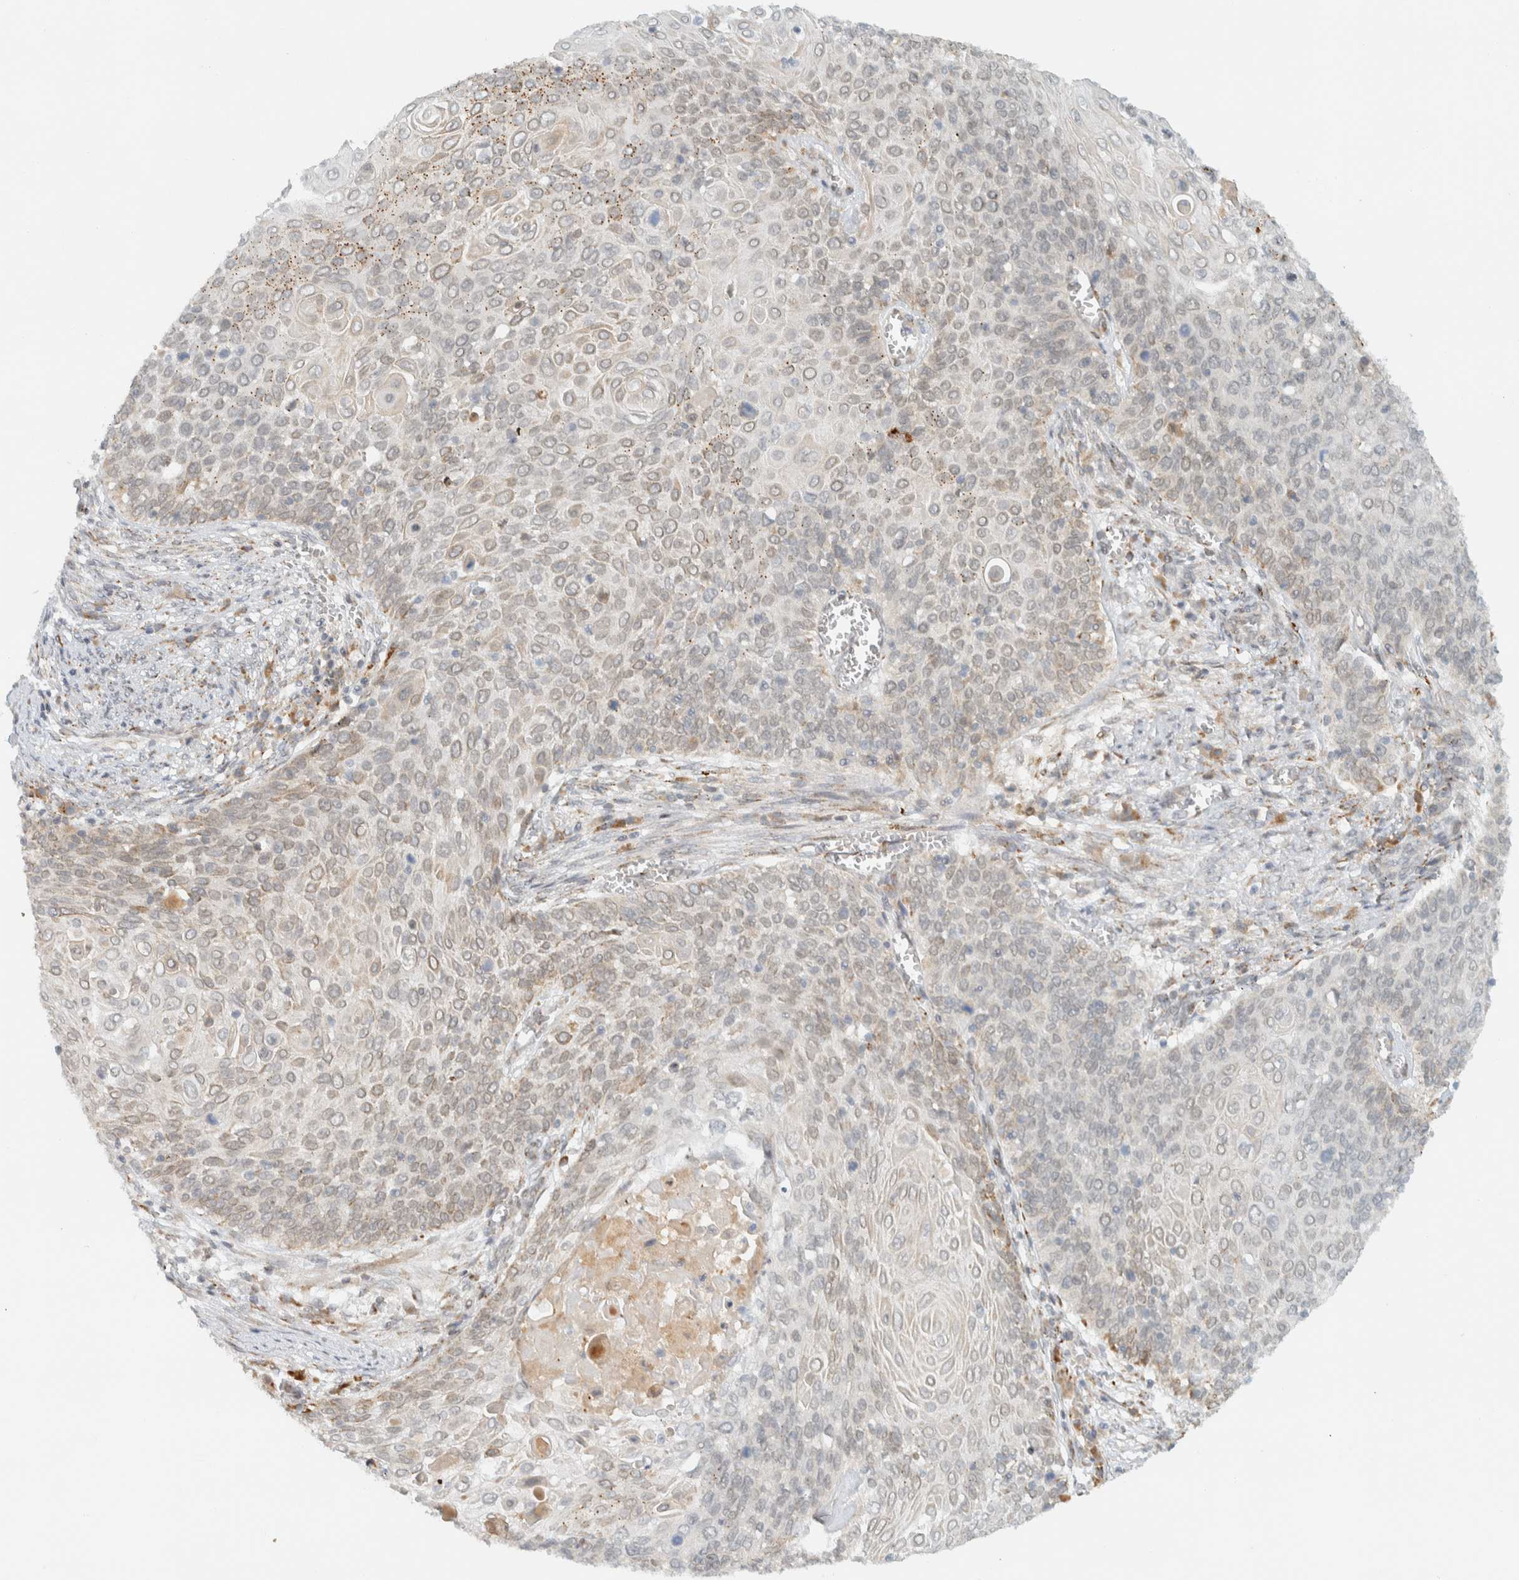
{"staining": {"intensity": "weak", "quantity": "<25%", "location": "cytoplasmic/membranous"}, "tissue": "cervical cancer", "cell_type": "Tumor cells", "image_type": "cancer", "snomed": [{"axis": "morphology", "description": "Squamous cell carcinoma, NOS"}, {"axis": "topography", "description": "Cervix"}], "caption": "The immunohistochemistry (IHC) histopathology image has no significant positivity in tumor cells of cervical cancer (squamous cell carcinoma) tissue.", "gene": "ITPRID1", "patient": {"sex": "female", "age": 39}}